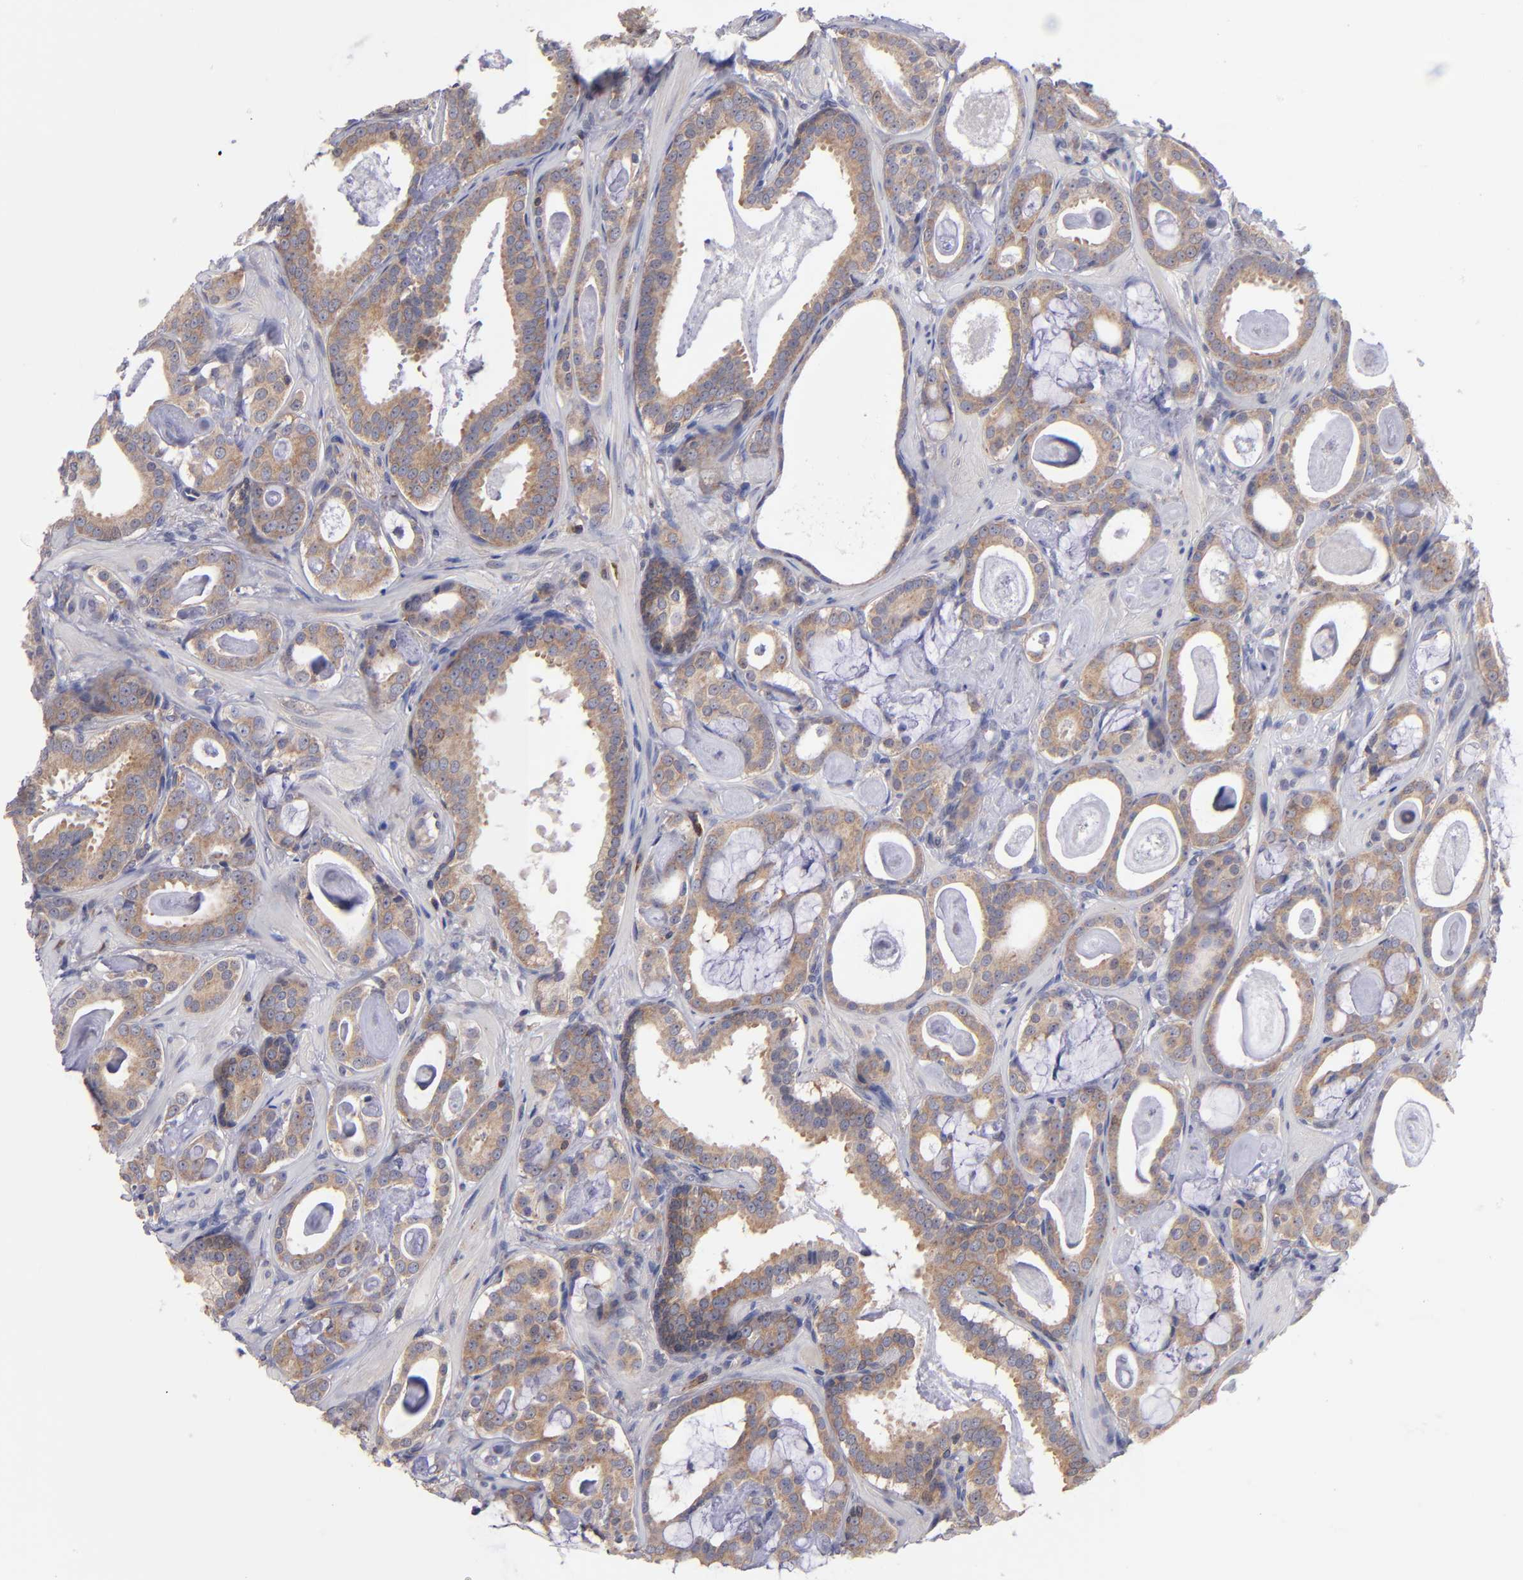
{"staining": {"intensity": "weak", "quantity": ">75%", "location": "cytoplasmic/membranous"}, "tissue": "prostate cancer", "cell_type": "Tumor cells", "image_type": "cancer", "snomed": [{"axis": "morphology", "description": "Adenocarcinoma, Low grade"}, {"axis": "topography", "description": "Prostate"}], "caption": "Immunohistochemistry (IHC) (DAB) staining of prostate low-grade adenocarcinoma shows weak cytoplasmic/membranous protein staining in approximately >75% of tumor cells.", "gene": "EIF3L", "patient": {"sex": "male", "age": 57}}